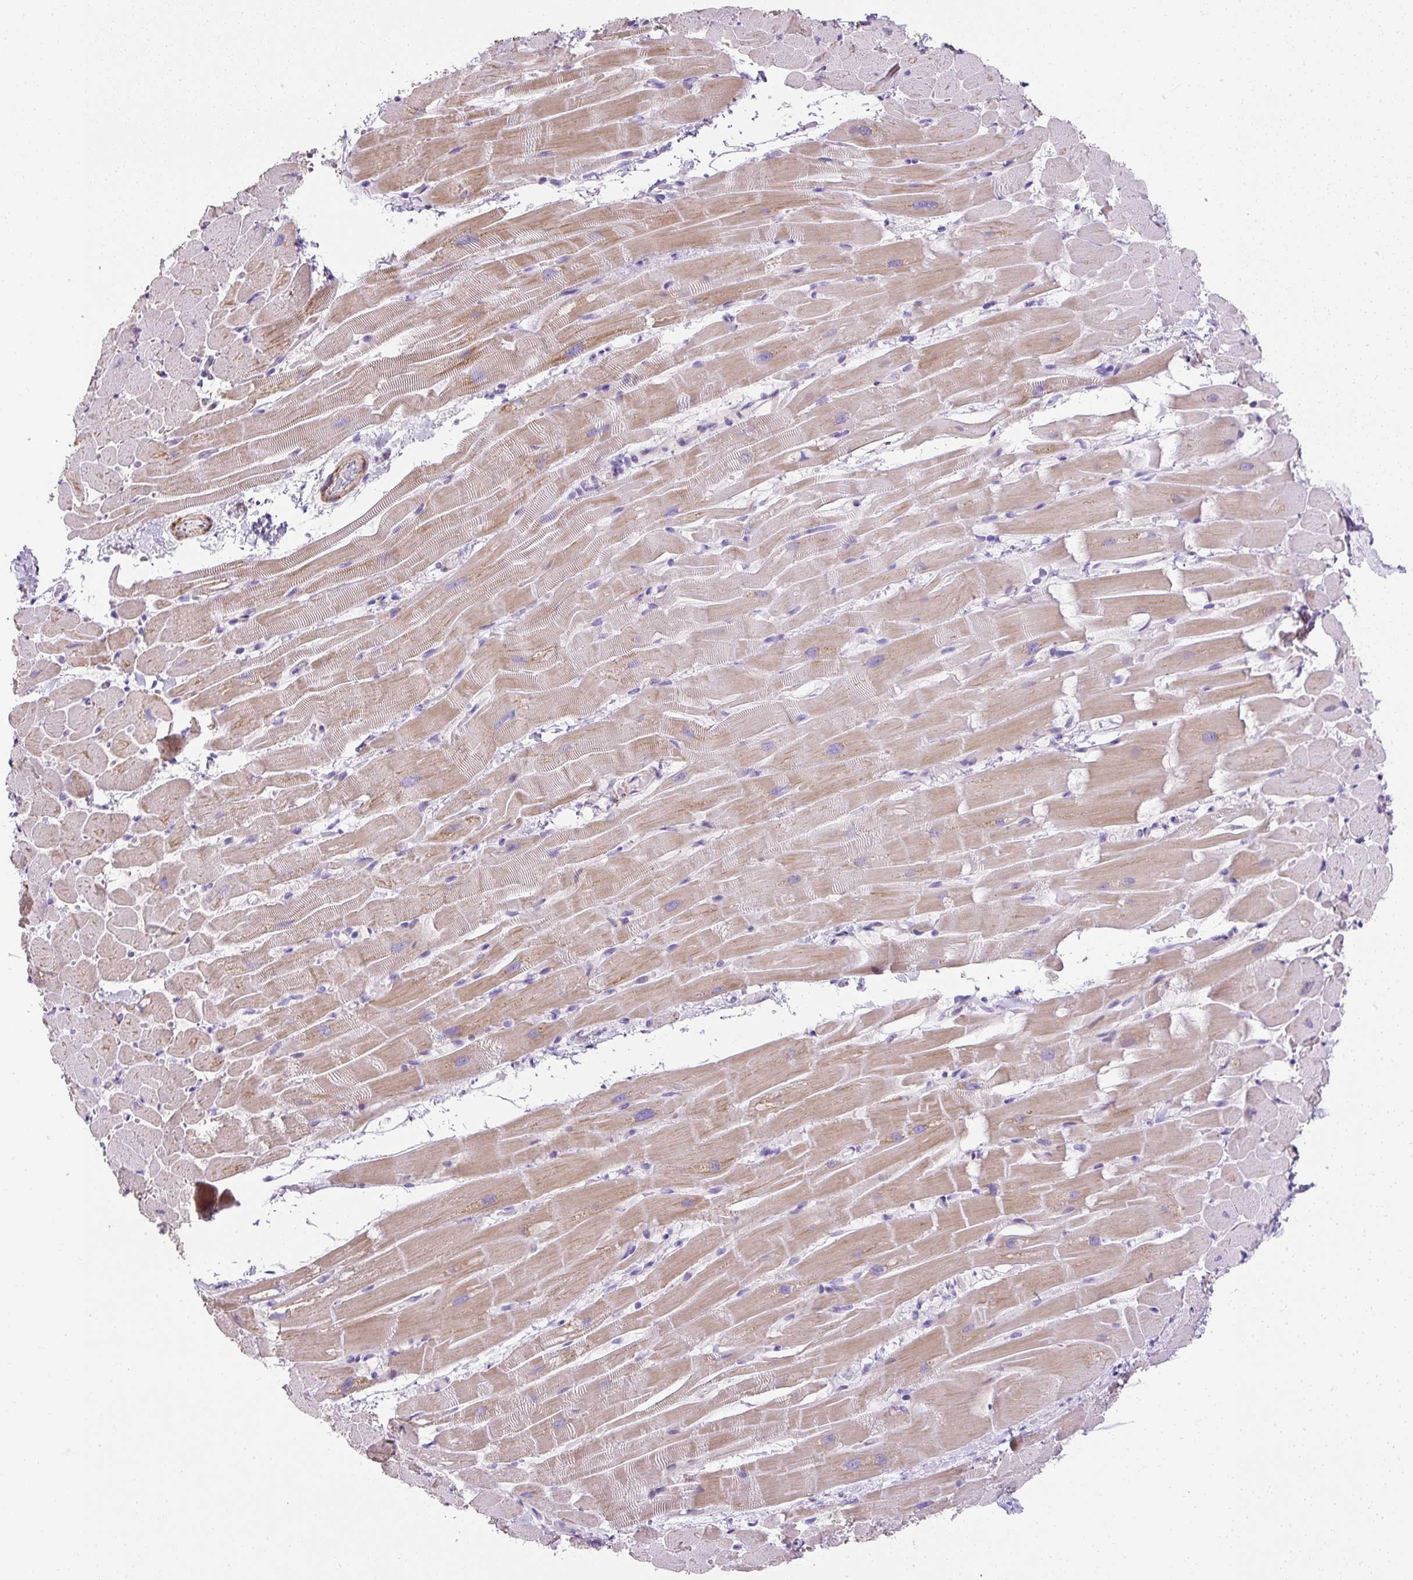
{"staining": {"intensity": "moderate", "quantity": "25%-75%", "location": "cytoplasmic/membranous"}, "tissue": "heart muscle", "cell_type": "Cardiomyocytes", "image_type": "normal", "snomed": [{"axis": "morphology", "description": "Normal tissue, NOS"}, {"axis": "topography", "description": "Heart"}], "caption": "High-power microscopy captured an IHC histopathology image of normal heart muscle, revealing moderate cytoplasmic/membranous staining in about 25%-75% of cardiomyocytes. Nuclei are stained in blue.", "gene": "C2CD4C", "patient": {"sex": "male", "age": 37}}